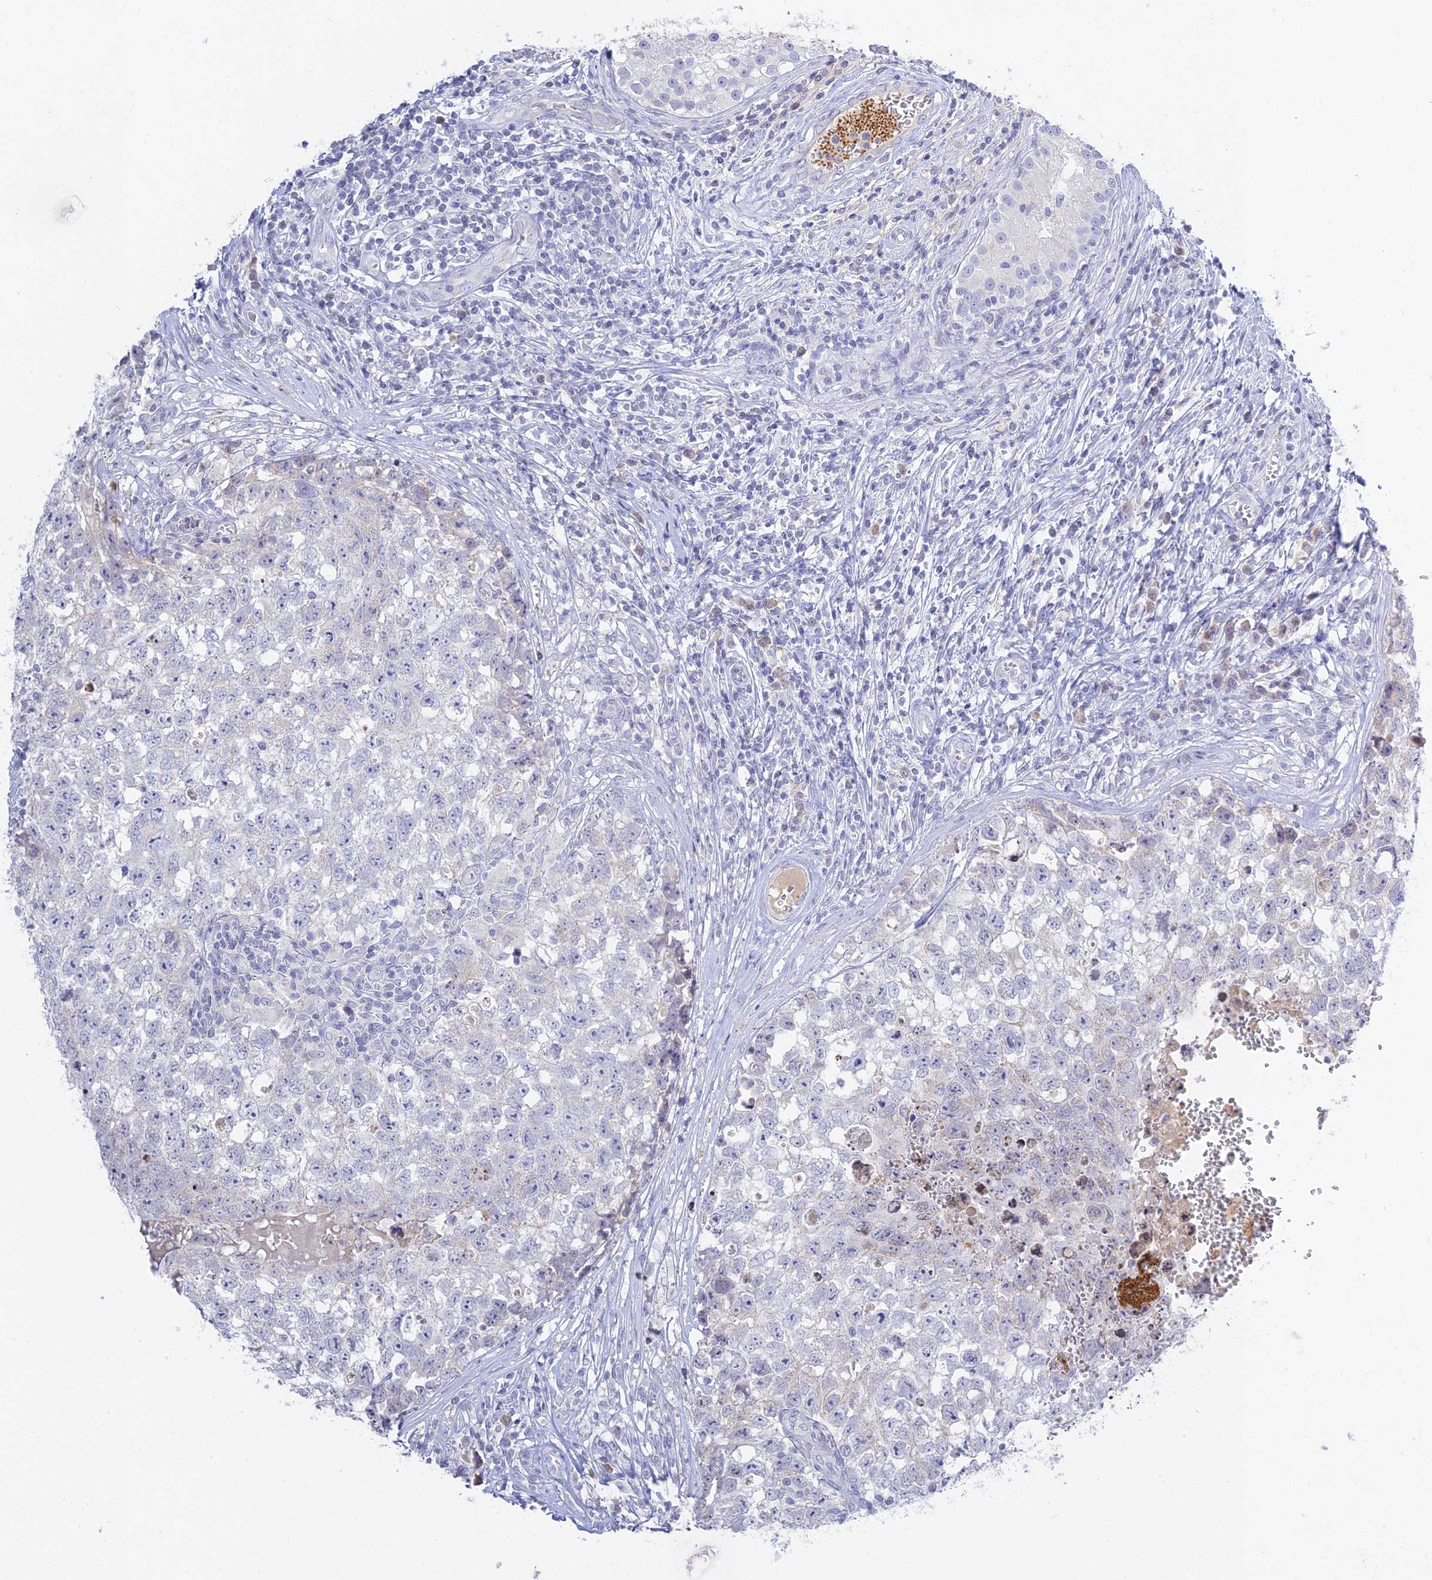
{"staining": {"intensity": "negative", "quantity": "none", "location": "none"}, "tissue": "testis cancer", "cell_type": "Tumor cells", "image_type": "cancer", "snomed": [{"axis": "morphology", "description": "Seminoma, NOS"}, {"axis": "morphology", "description": "Carcinoma, Embryonal, NOS"}, {"axis": "topography", "description": "Testis"}], "caption": "Protein analysis of testis seminoma shows no significant staining in tumor cells.", "gene": "TMEM40", "patient": {"sex": "male", "age": 29}}